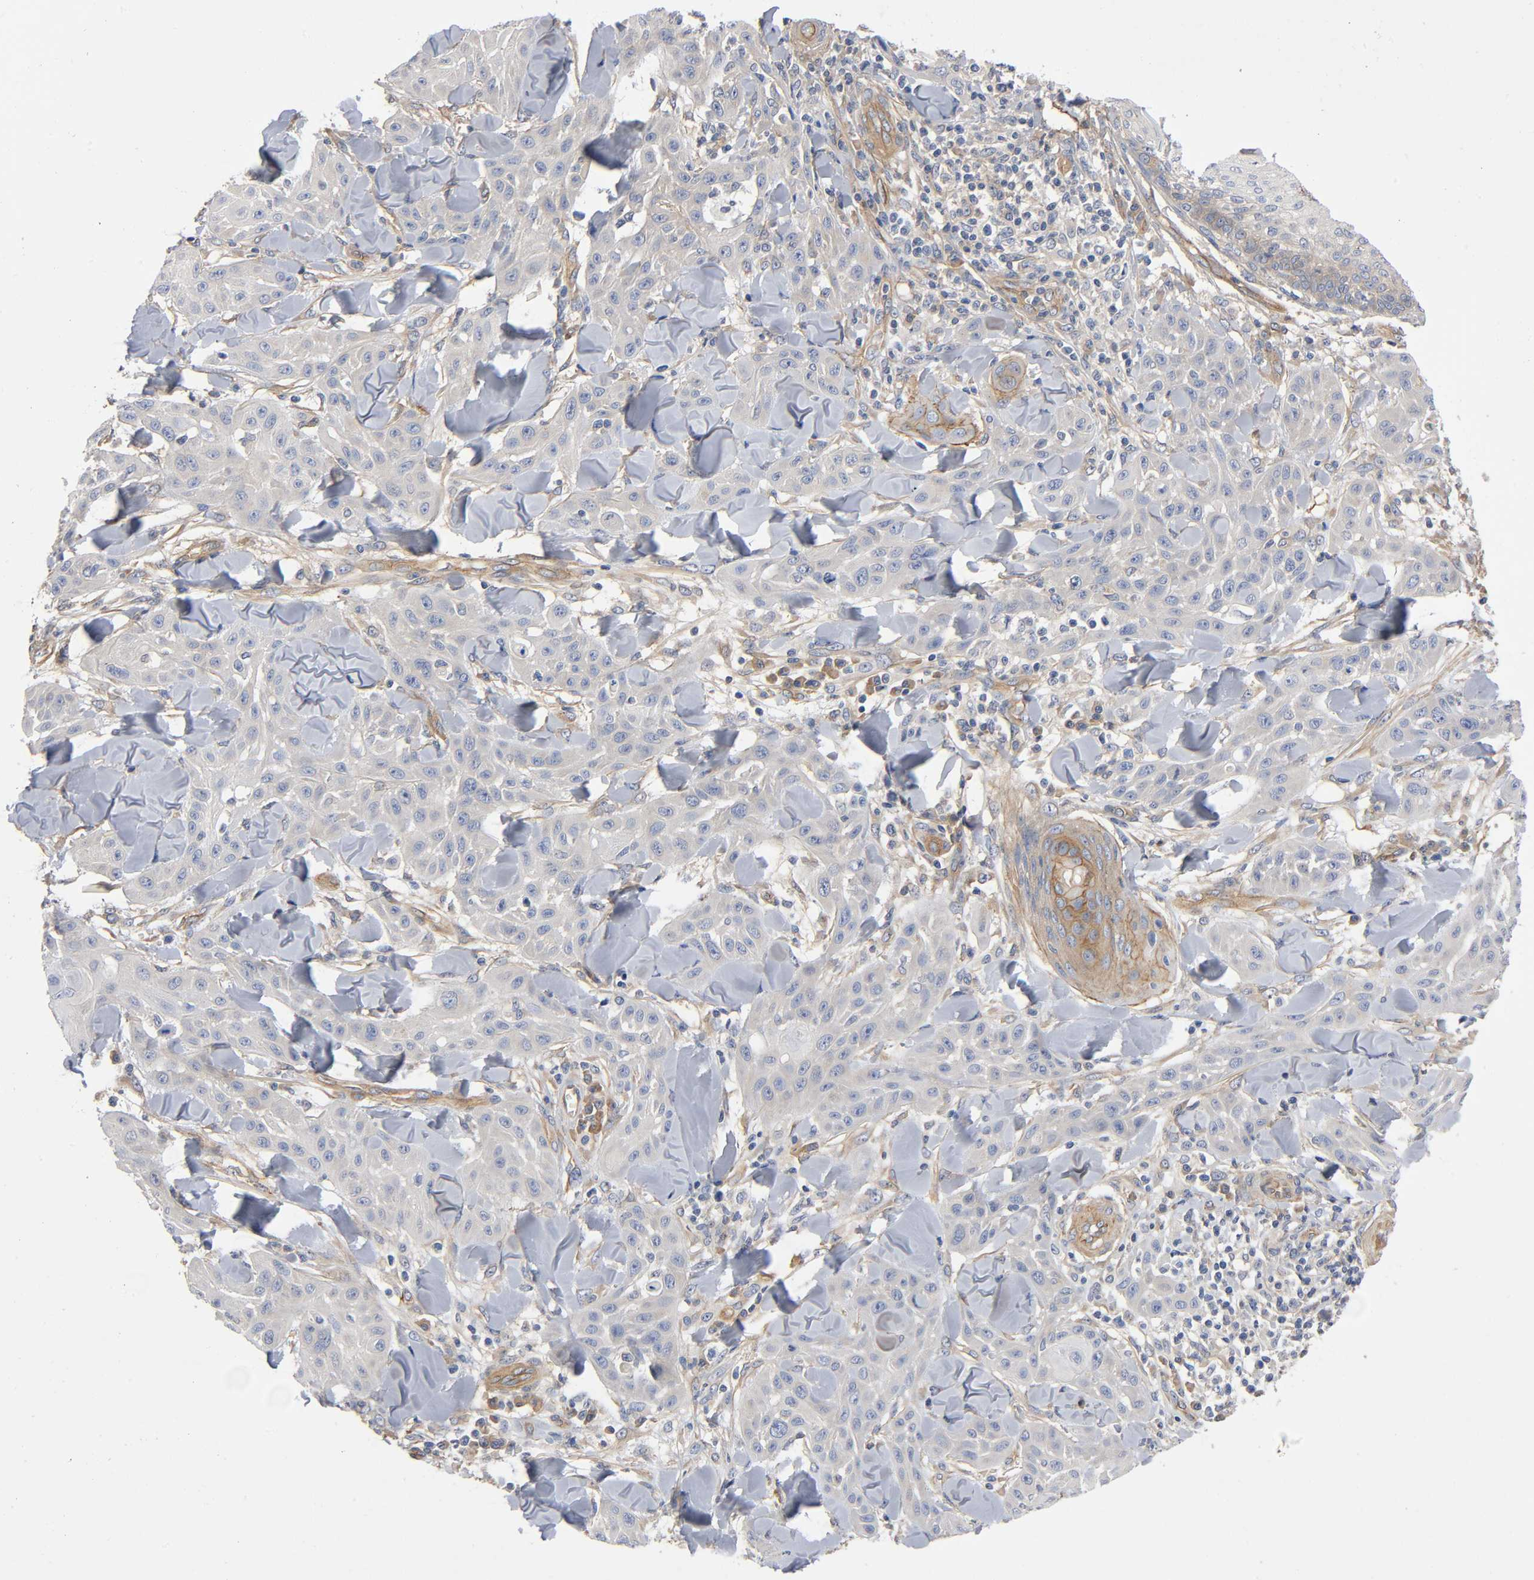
{"staining": {"intensity": "moderate", "quantity": "<25%", "location": "cytoplasmic/membranous"}, "tissue": "skin cancer", "cell_type": "Tumor cells", "image_type": "cancer", "snomed": [{"axis": "morphology", "description": "Squamous cell carcinoma, NOS"}, {"axis": "topography", "description": "Skin"}], "caption": "Protein staining by immunohistochemistry (IHC) exhibits moderate cytoplasmic/membranous positivity in approximately <25% of tumor cells in skin cancer (squamous cell carcinoma).", "gene": "MARS1", "patient": {"sex": "male", "age": 24}}